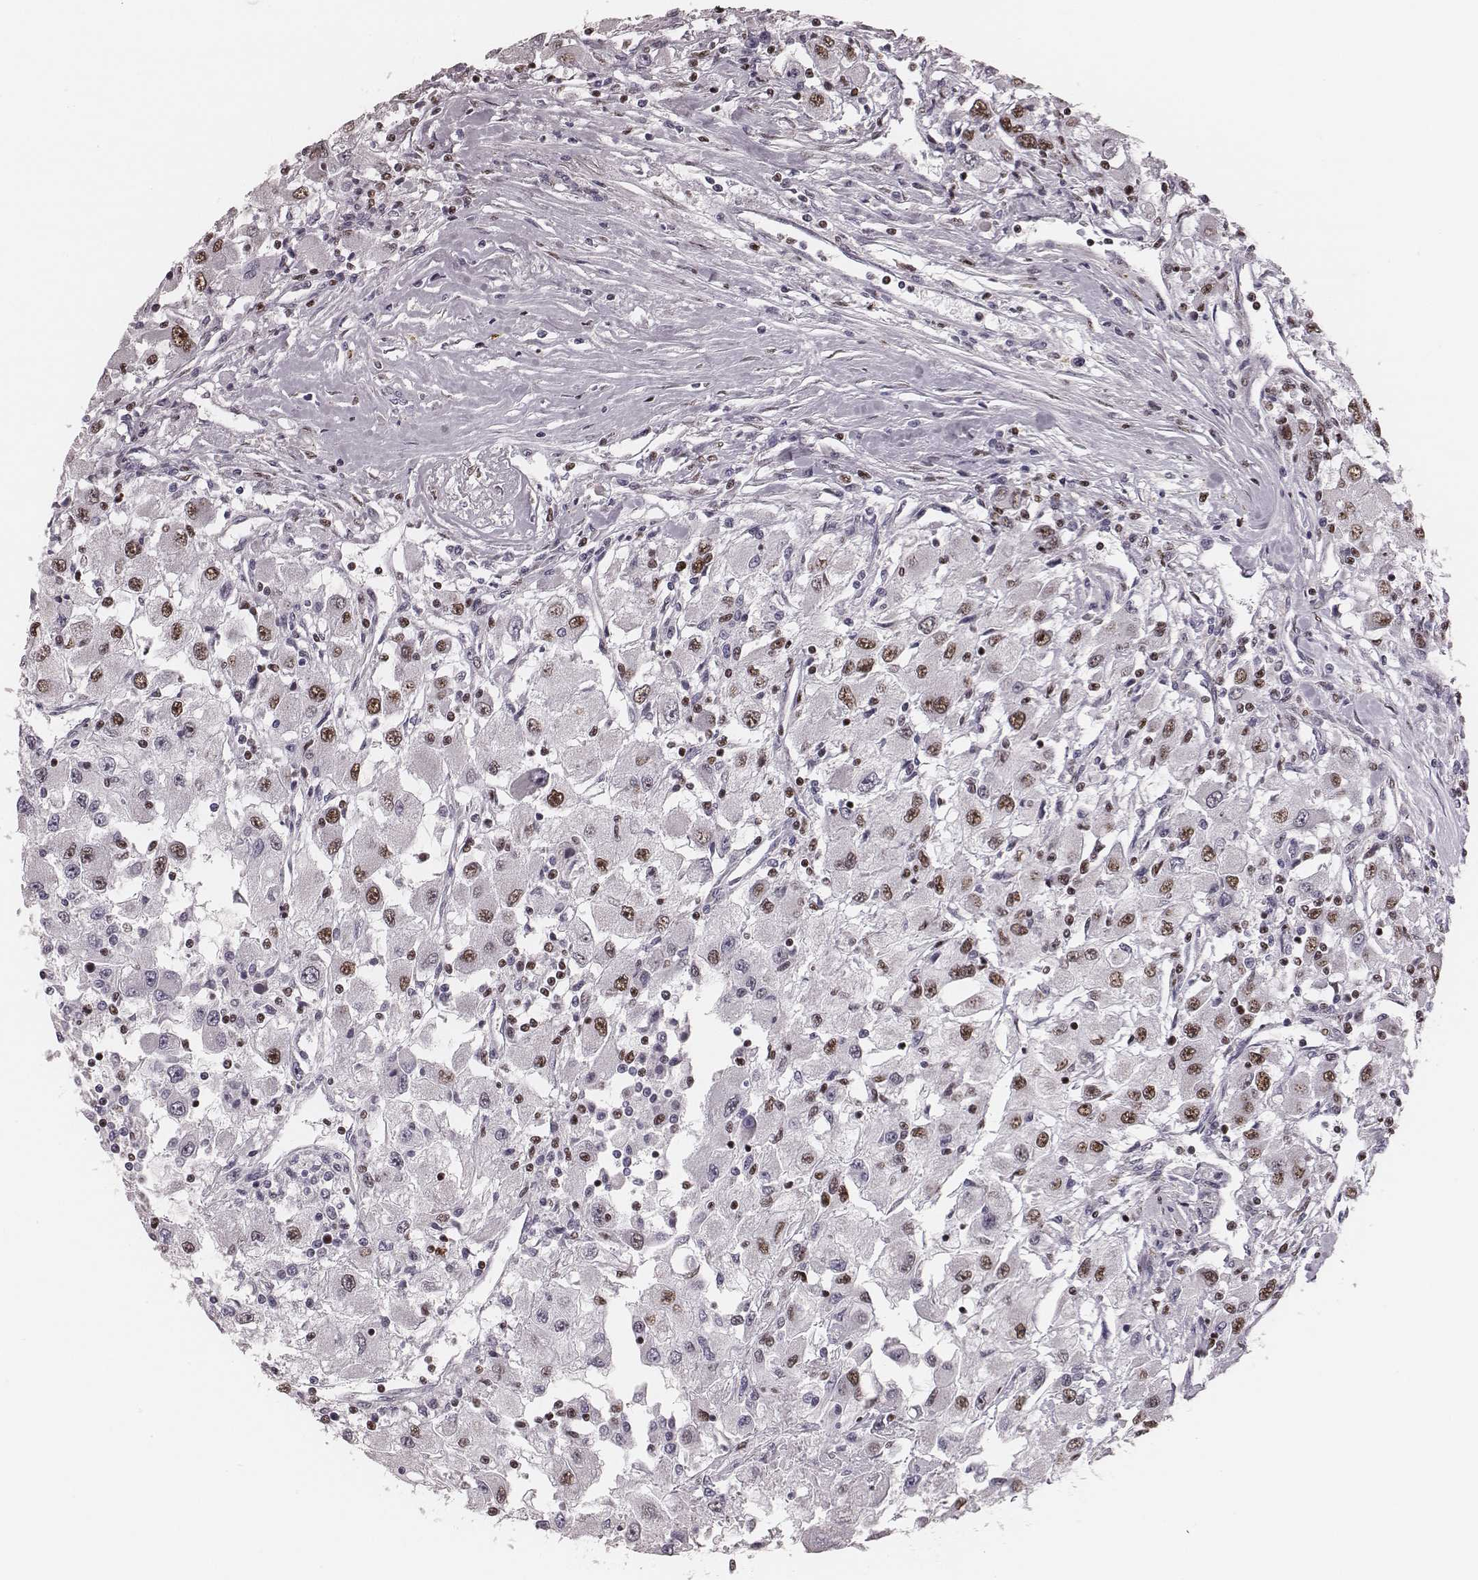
{"staining": {"intensity": "moderate", "quantity": ">75%", "location": "nuclear"}, "tissue": "renal cancer", "cell_type": "Tumor cells", "image_type": "cancer", "snomed": [{"axis": "morphology", "description": "Adenocarcinoma, NOS"}, {"axis": "topography", "description": "Kidney"}], "caption": "High-power microscopy captured an IHC image of adenocarcinoma (renal), revealing moderate nuclear staining in approximately >75% of tumor cells.", "gene": "LUC7L", "patient": {"sex": "female", "age": 67}}